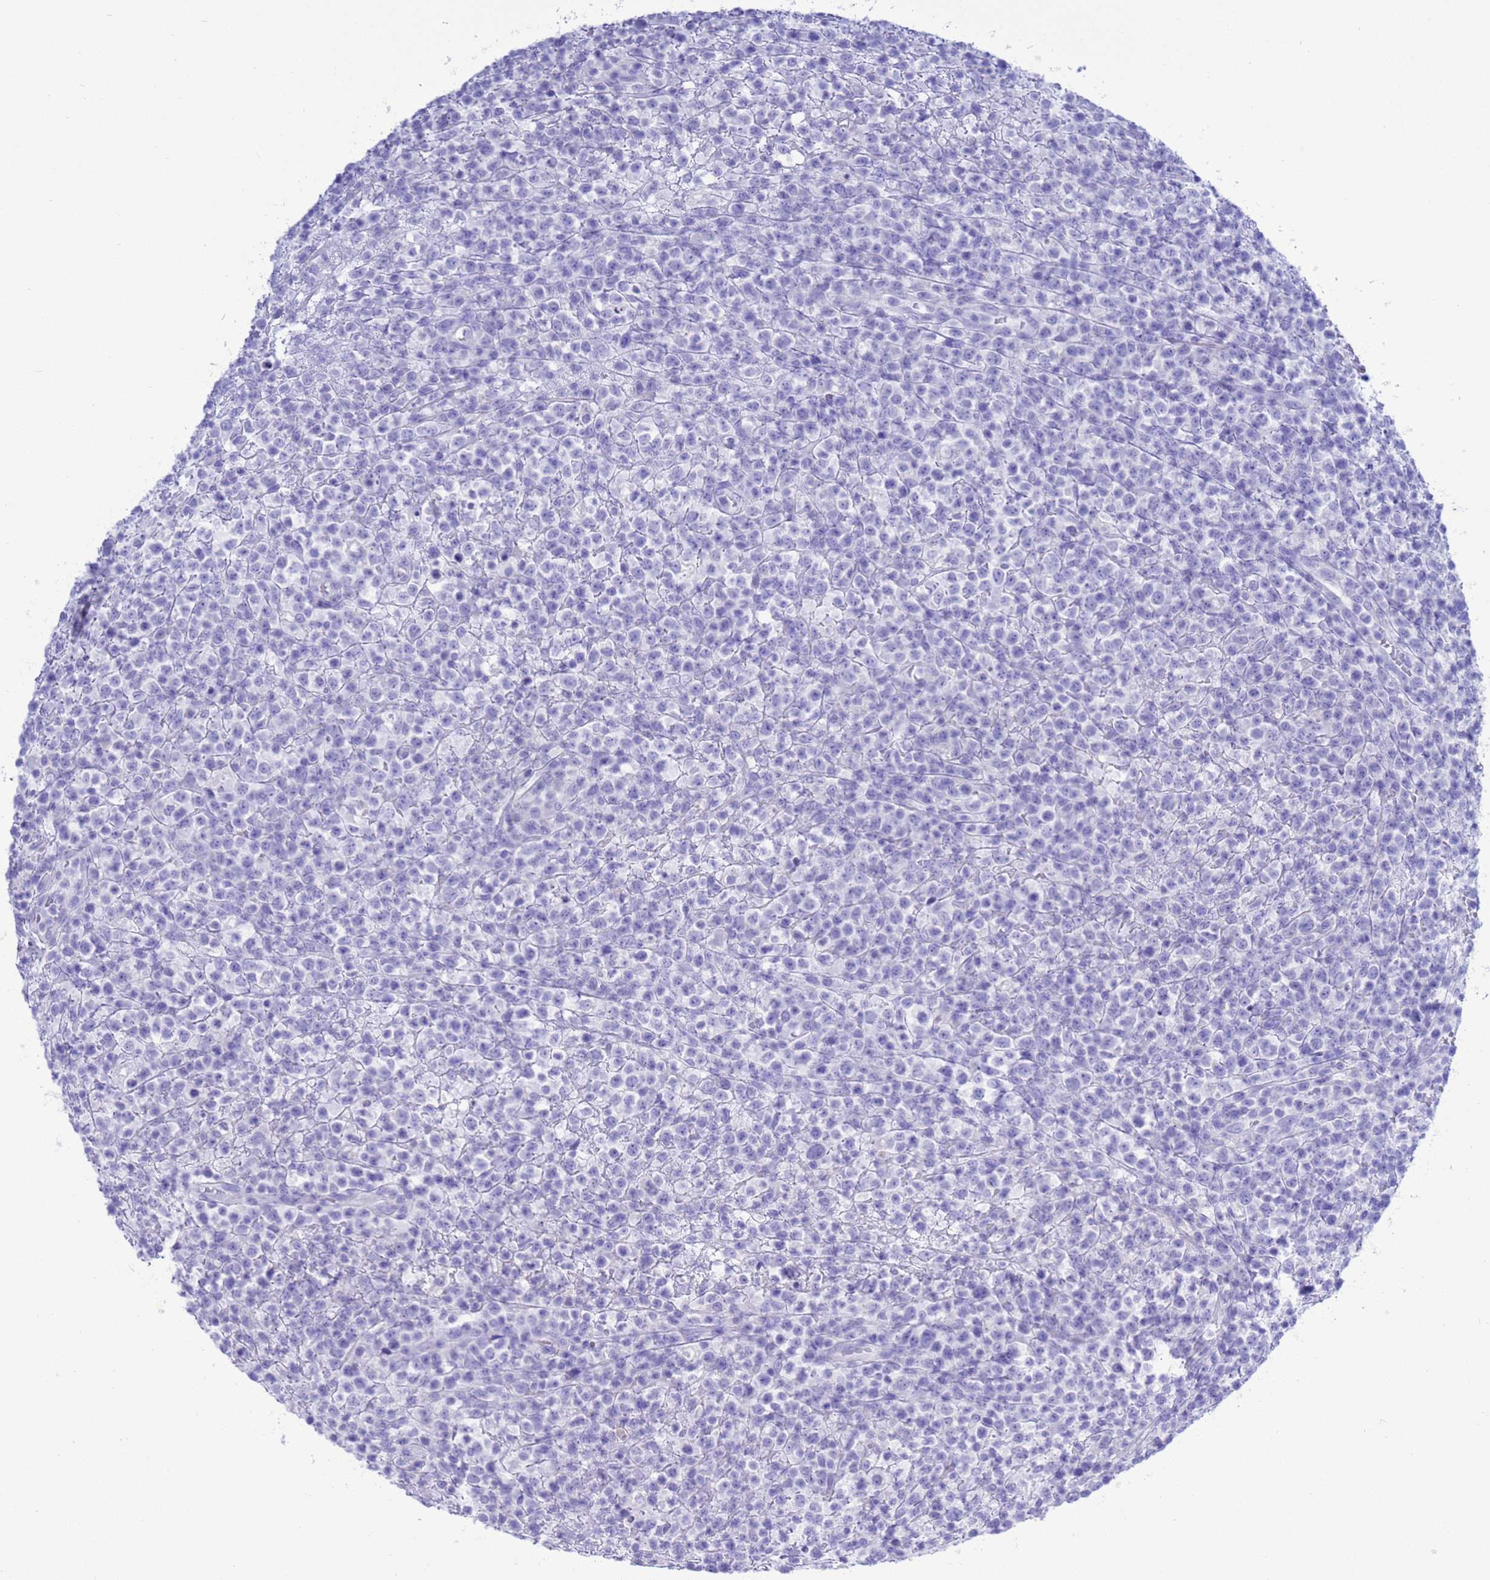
{"staining": {"intensity": "negative", "quantity": "none", "location": "none"}, "tissue": "lymphoma", "cell_type": "Tumor cells", "image_type": "cancer", "snomed": [{"axis": "morphology", "description": "Malignant lymphoma, non-Hodgkin's type, High grade"}, {"axis": "topography", "description": "Colon"}], "caption": "Image shows no significant protein staining in tumor cells of malignant lymphoma, non-Hodgkin's type (high-grade).", "gene": "GSTM1", "patient": {"sex": "female", "age": 53}}